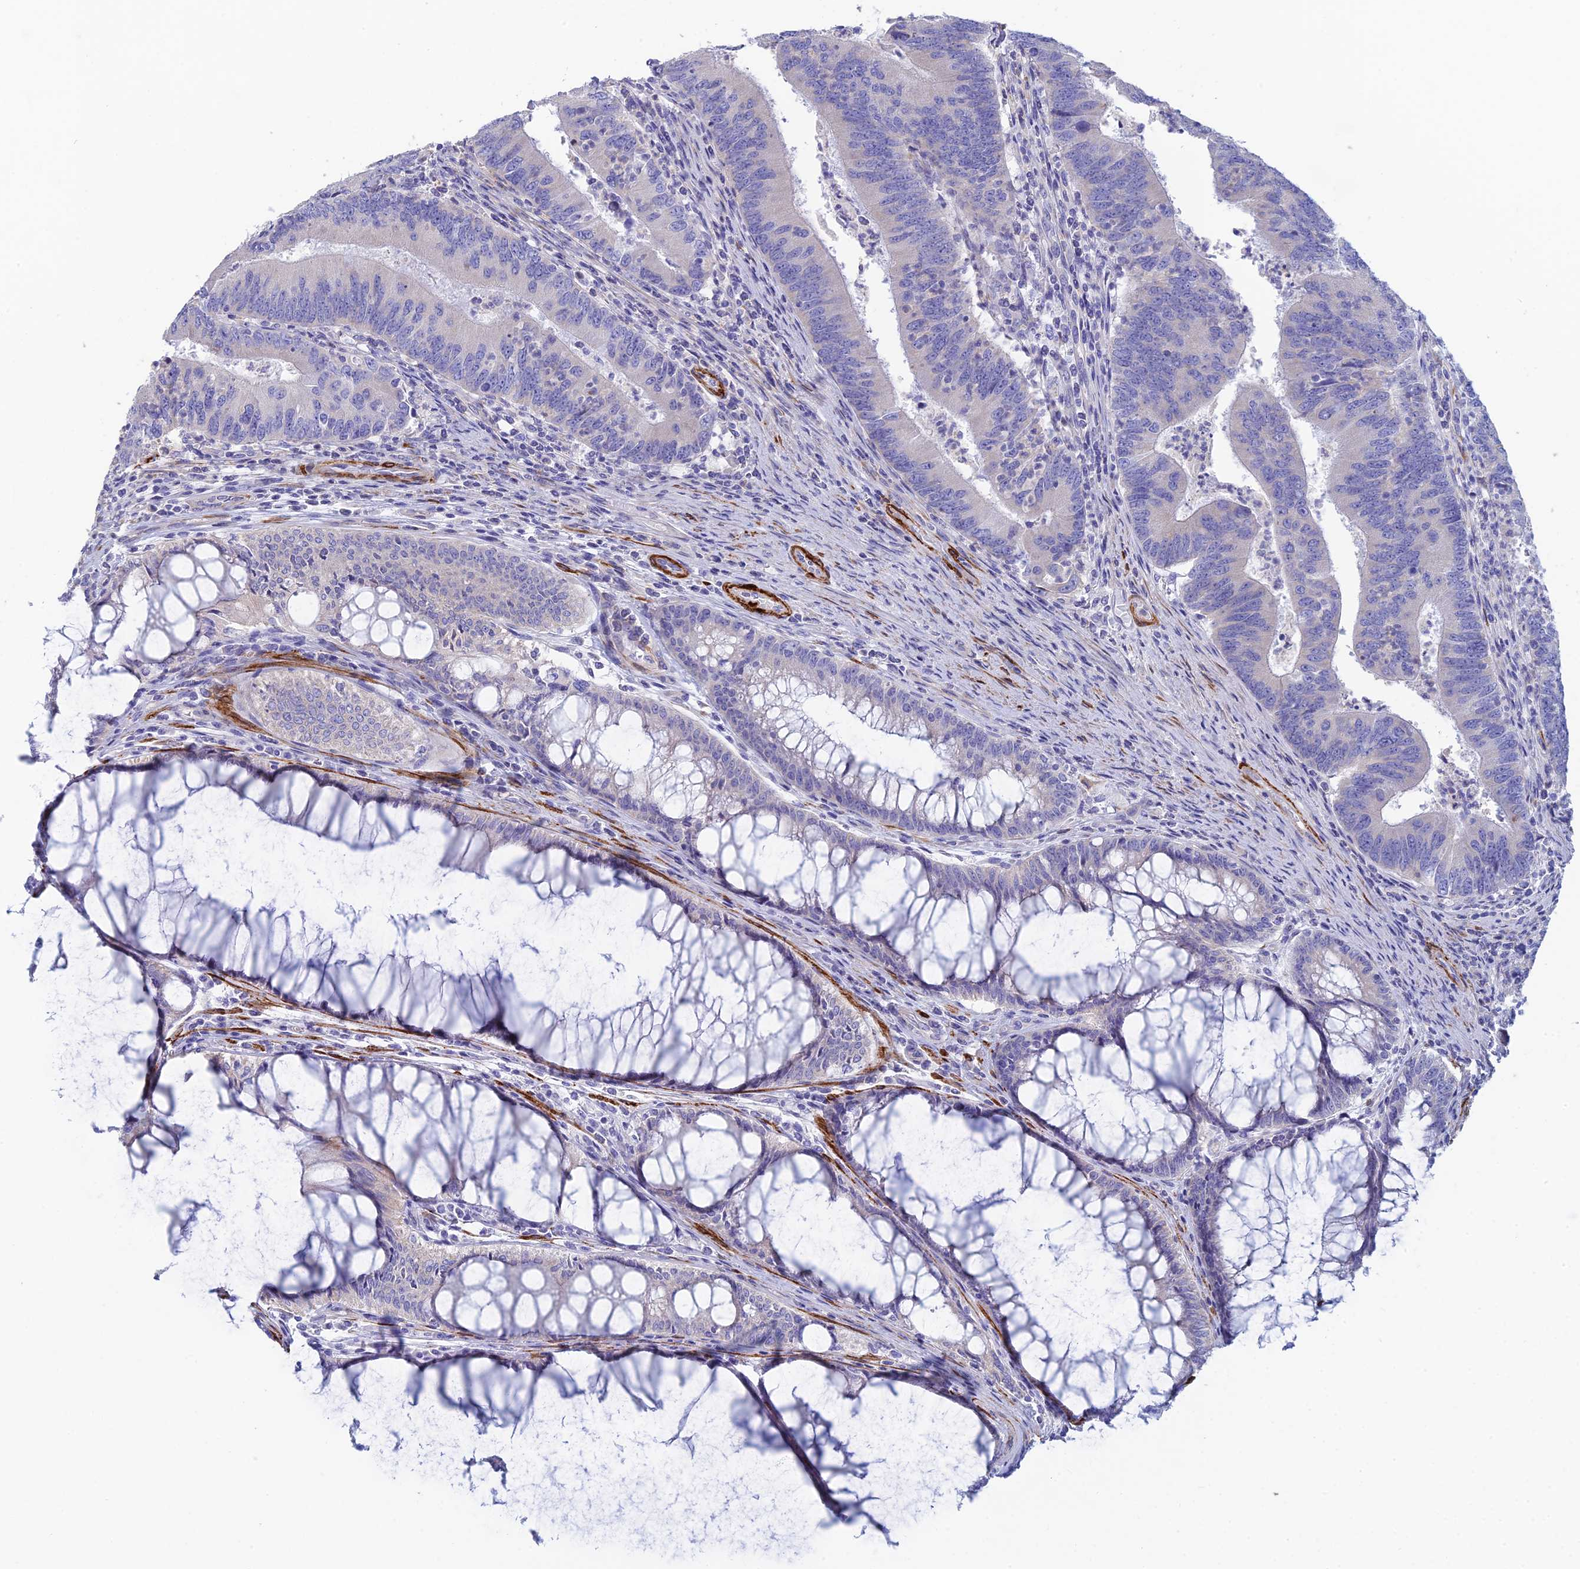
{"staining": {"intensity": "negative", "quantity": "none", "location": "none"}, "tissue": "colorectal cancer", "cell_type": "Tumor cells", "image_type": "cancer", "snomed": [{"axis": "morphology", "description": "Adenocarcinoma, NOS"}, {"axis": "topography", "description": "Colon"}], "caption": "Immunohistochemistry of human colorectal cancer (adenocarcinoma) exhibits no staining in tumor cells.", "gene": "PCDHA8", "patient": {"sex": "female", "age": 67}}